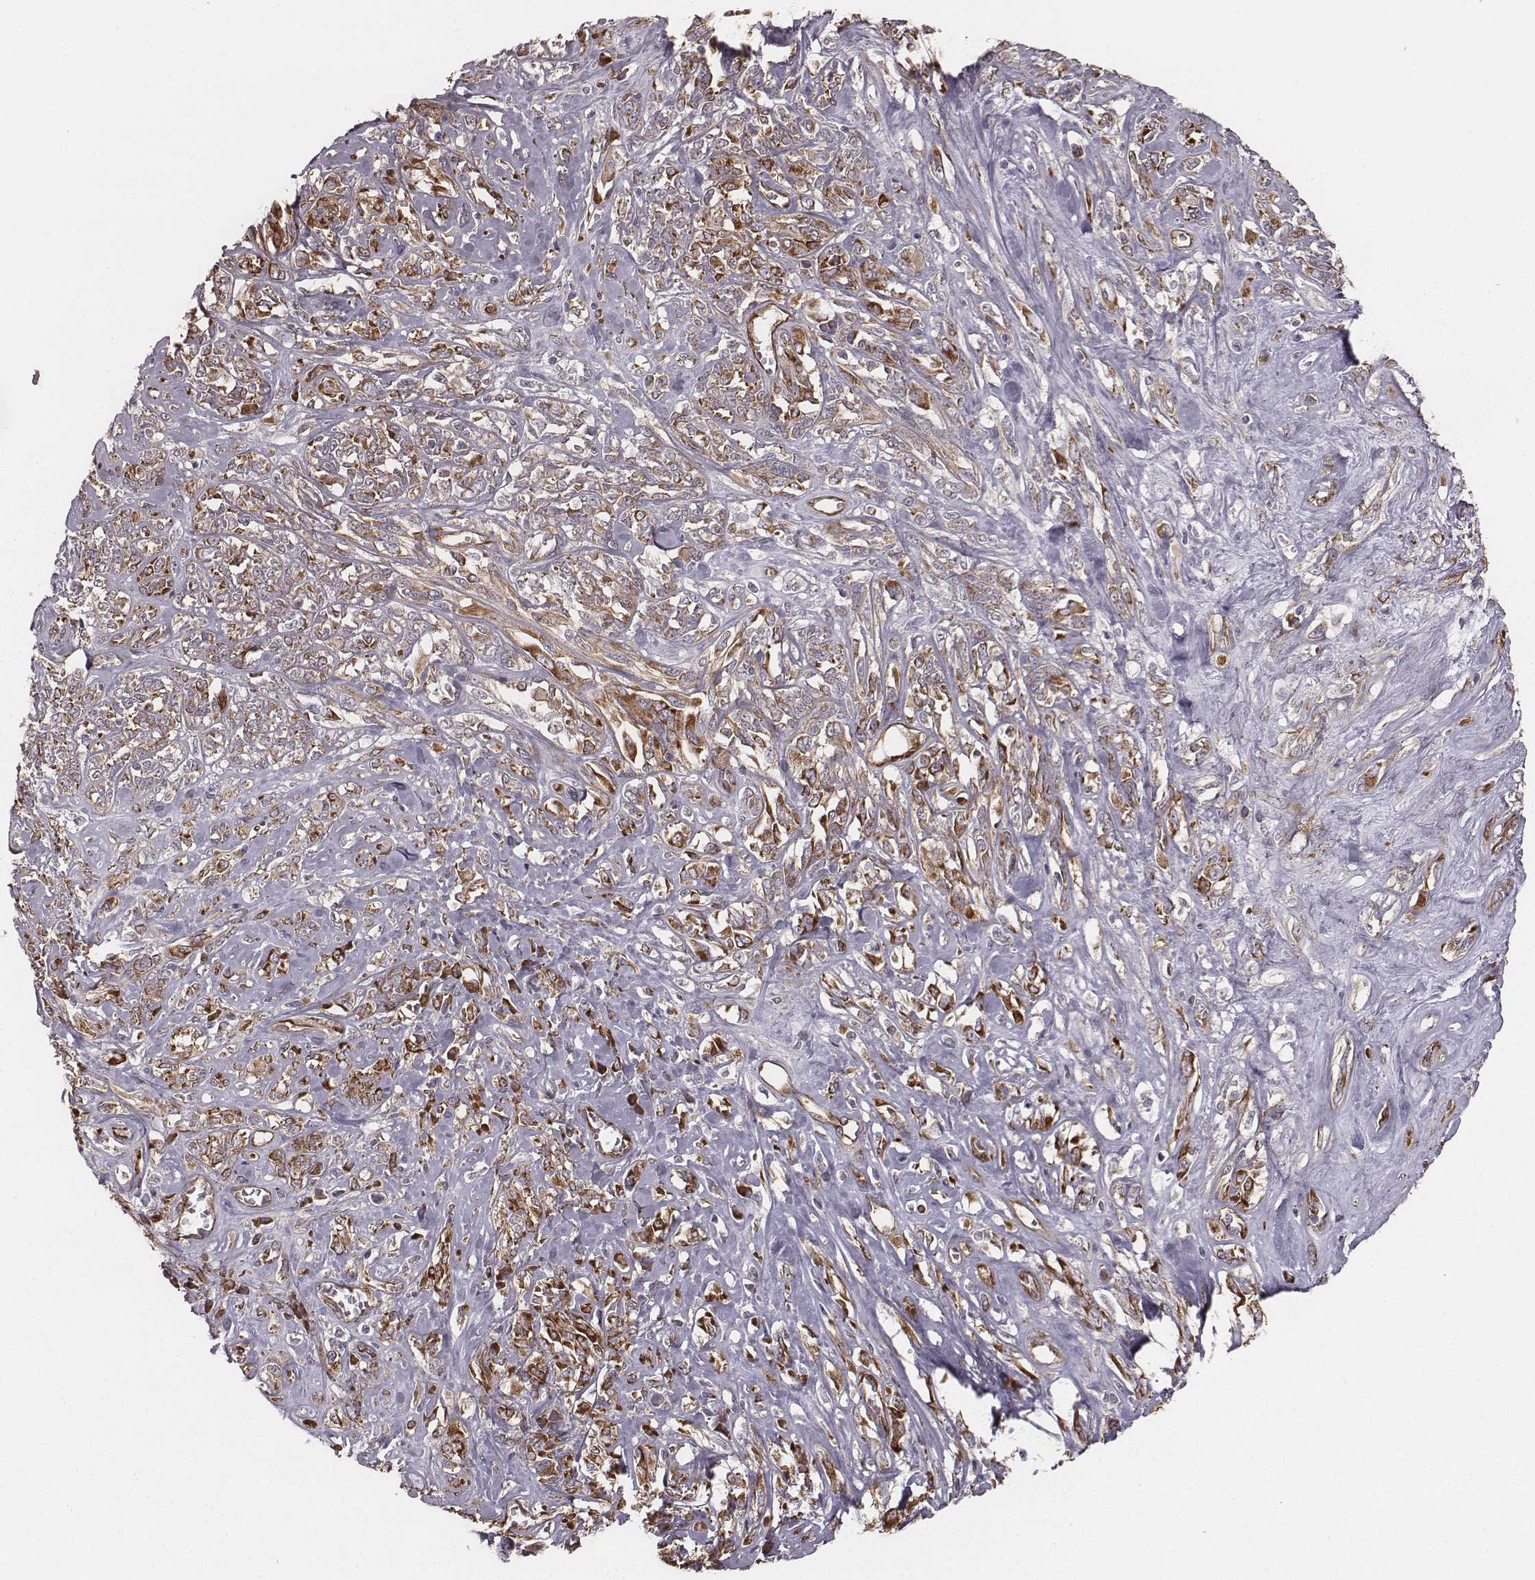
{"staining": {"intensity": "moderate", "quantity": "25%-75%", "location": "cytoplasmic/membranous"}, "tissue": "melanoma", "cell_type": "Tumor cells", "image_type": "cancer", "snomed": [{"axis": "morphology", "description": "Malignant melanoma, NOS"}, {"axis": "topography", "description": "Skin"}], "caption": "The immunohistochemical stain shows moderate cytoplasmic/membranous expression in tumor cells of malignant melanoma tissue.", "gene": "PALMD", "patient": {"sex": "female", "age": 91}}